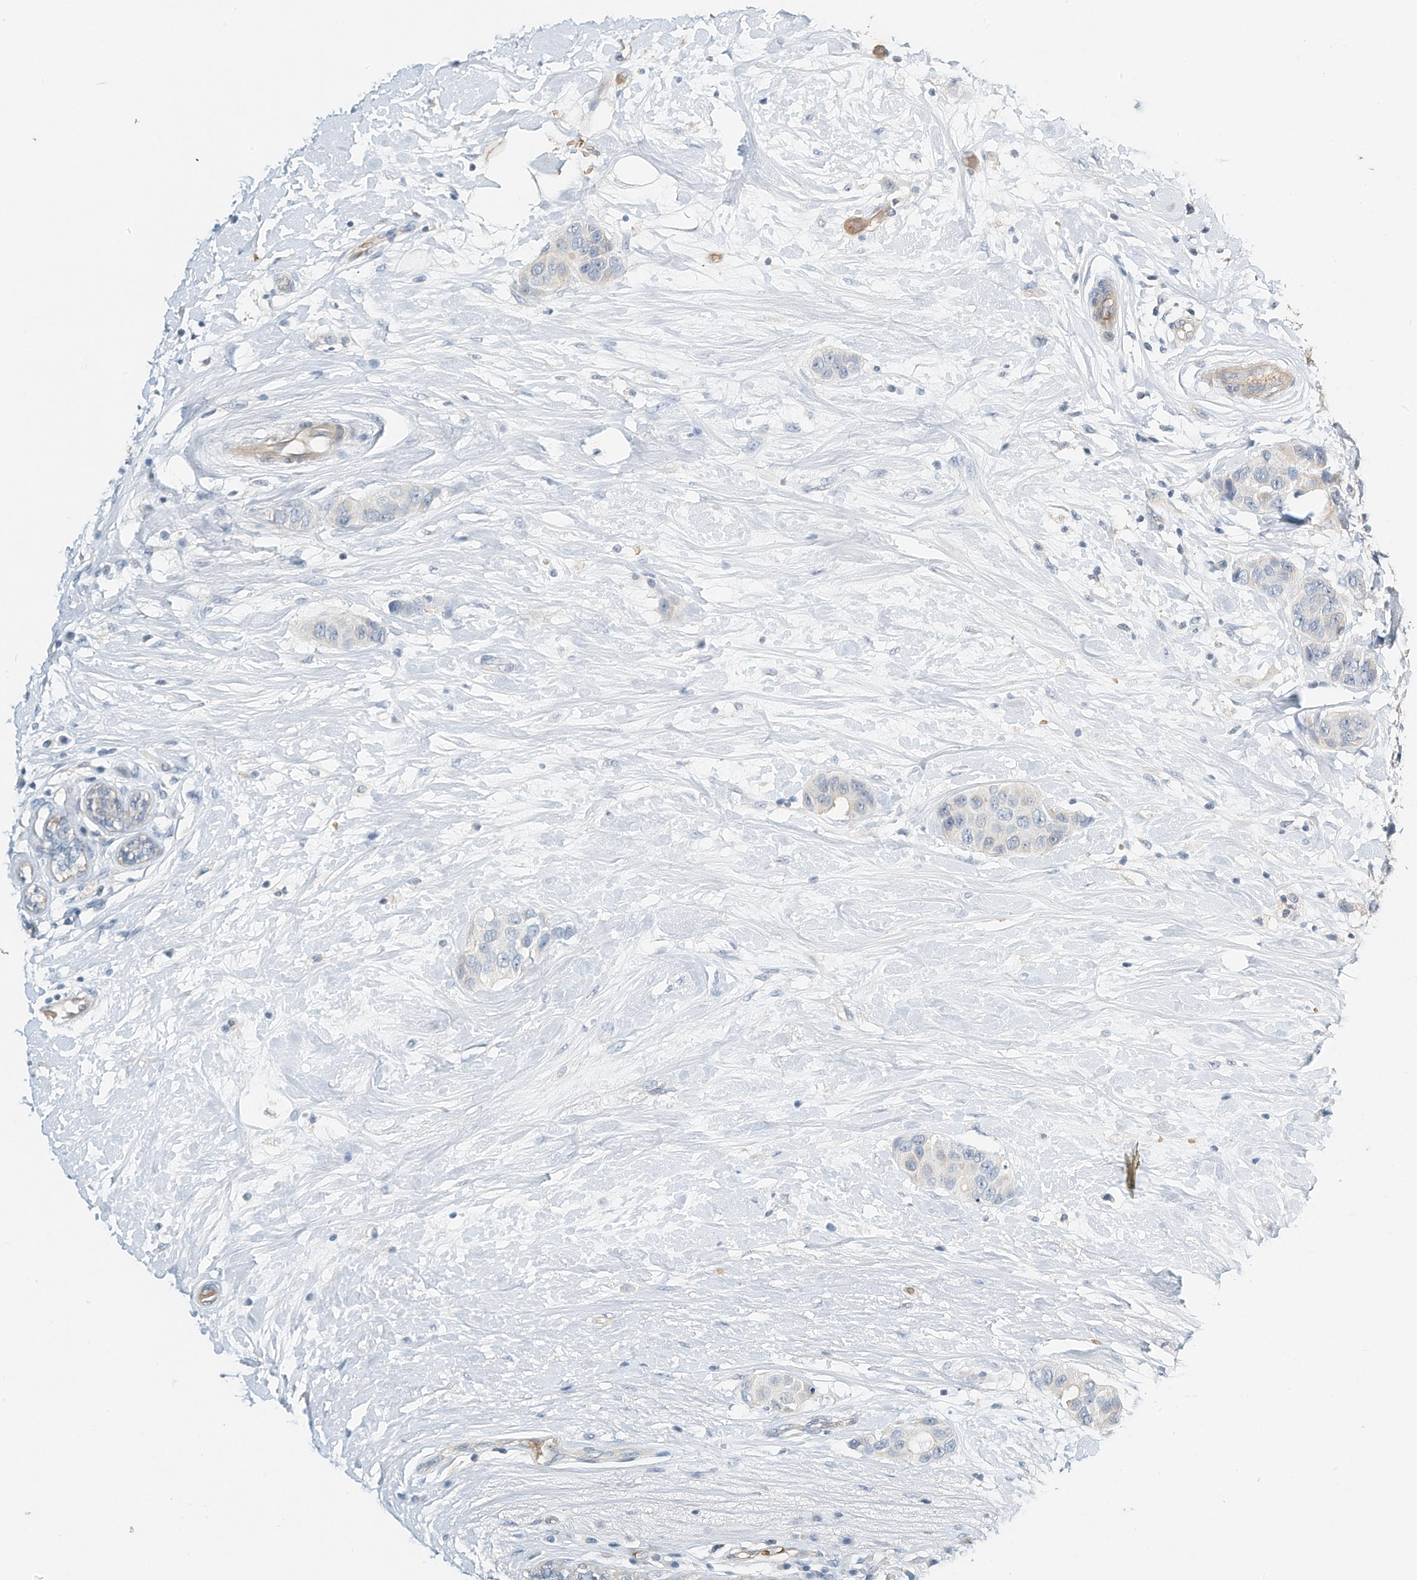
{"staining": {"intensity": "negative", "quantity": "none", "location": "none"}, "tissue": "breast cancer", "cell_type": "Tumor cells", "image_type": "cancer", "snomed": [{"axis": "morphology", "description": "Normal tissue, NOS"}, {"axis": "morphology", "description": "Duct carcinoma"}, {"axis": "topography", "description": "Breast"}], "caption": "A histopathology image of infiltrating ductal carcinoma (breast) stained for a protein shows no brown staining in tumor cells.", "gene": "RCAN3", "patient": {"sex": "female", "age": 39}}